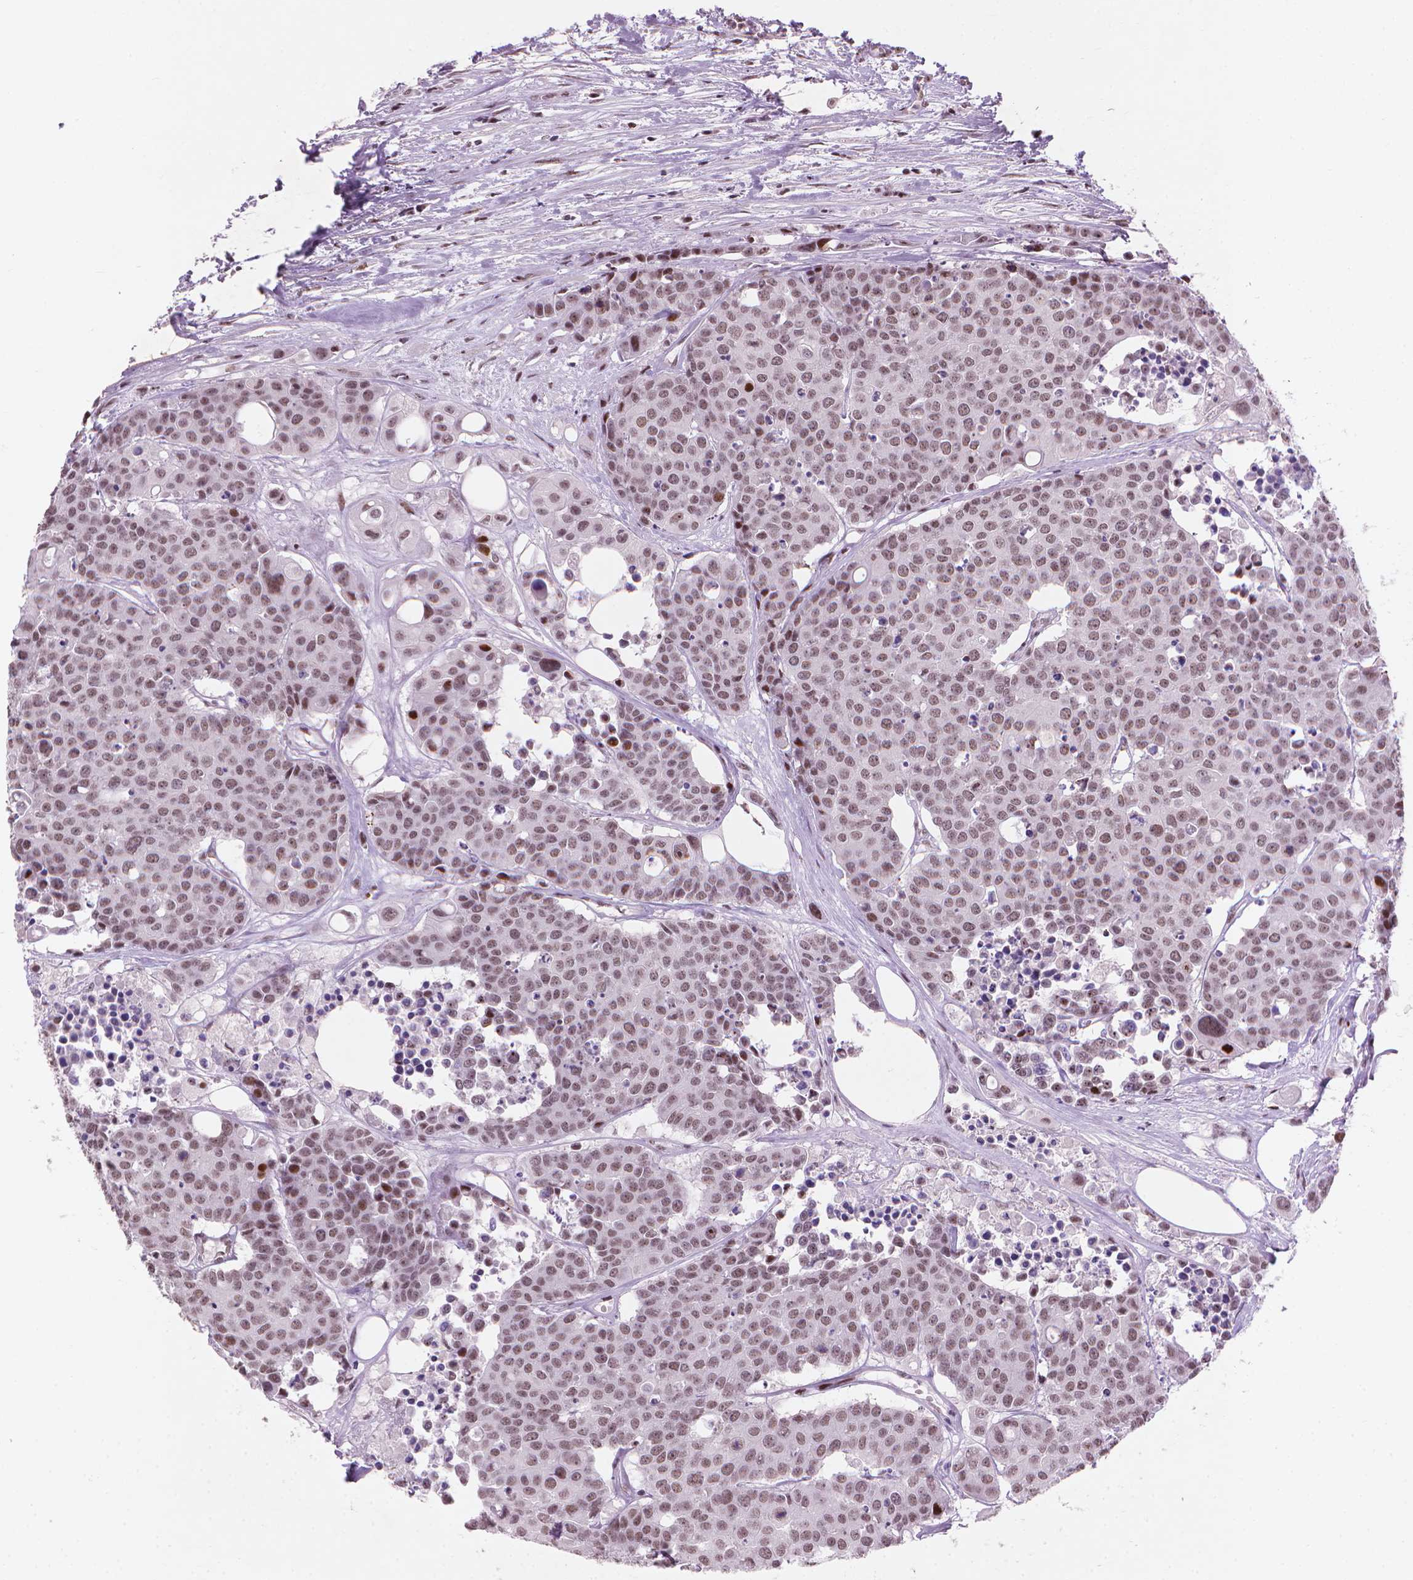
{"staining": {"intensity": "weak", "quantity": ">75%", "location": "nuclear"}, "tissue": "carcinoid", "cell_type": "Tumor cells", "image_type": "cancer", "snomed": [{"axis": "morphology", "description": "Carcinoid, malignant, NOS"}, {"axis": "topography", "description": "Colon"}], "caption": "Brown immunohistochemical staining in human carcinoid (malignant) displays weak nuclear staining in about >75% of tumor cells.", "gene": "HES7", "patient": {"sex": "male", "age": 81}}